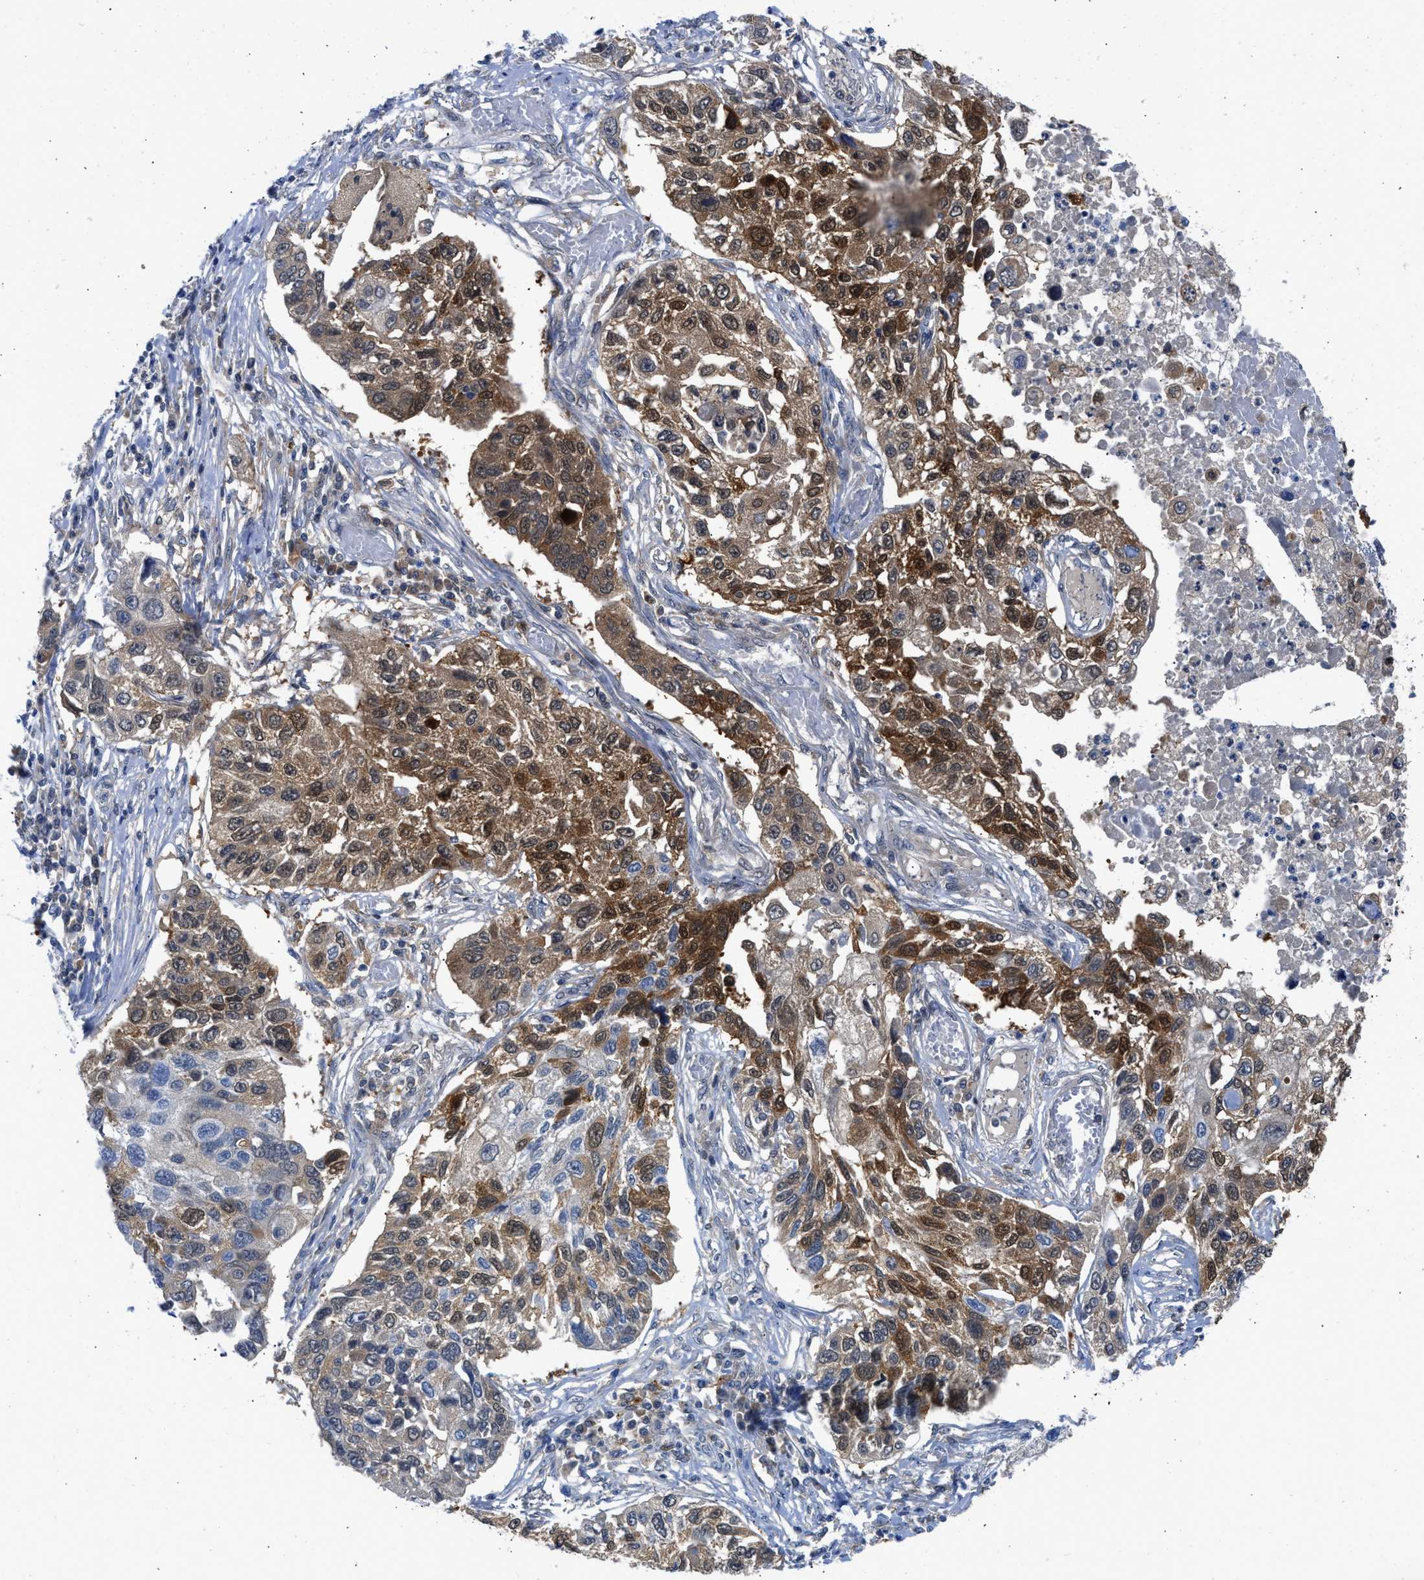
{"staining": {"intensity": "moderate", "quantity": ">75%", "location": "cytoplasmic/membranous,nuclear"}, "tissue": "lung cancer", "cell_type": "Tumor cells", "image_type": "cancer", "snomed": [{"axis": "morphology", "description": "Squamous cell carcinoma, NOS"}, {"axis": "topography", "description": "Lung"}], "caption": "Protein staining of lung cancer (squamous cell carcinoma) tissue displays moderate cytoplasmic/membranous and nuclear positivity in about >75% of tumor cells. The staining was performed using DAB (3,3'-diaminobenzidine), with brown indicating positive protein expression. Nuclei are stained blue with hematoxylin.", "gene": "CBR1", "patient": {"sex": "male", "age": 71}}